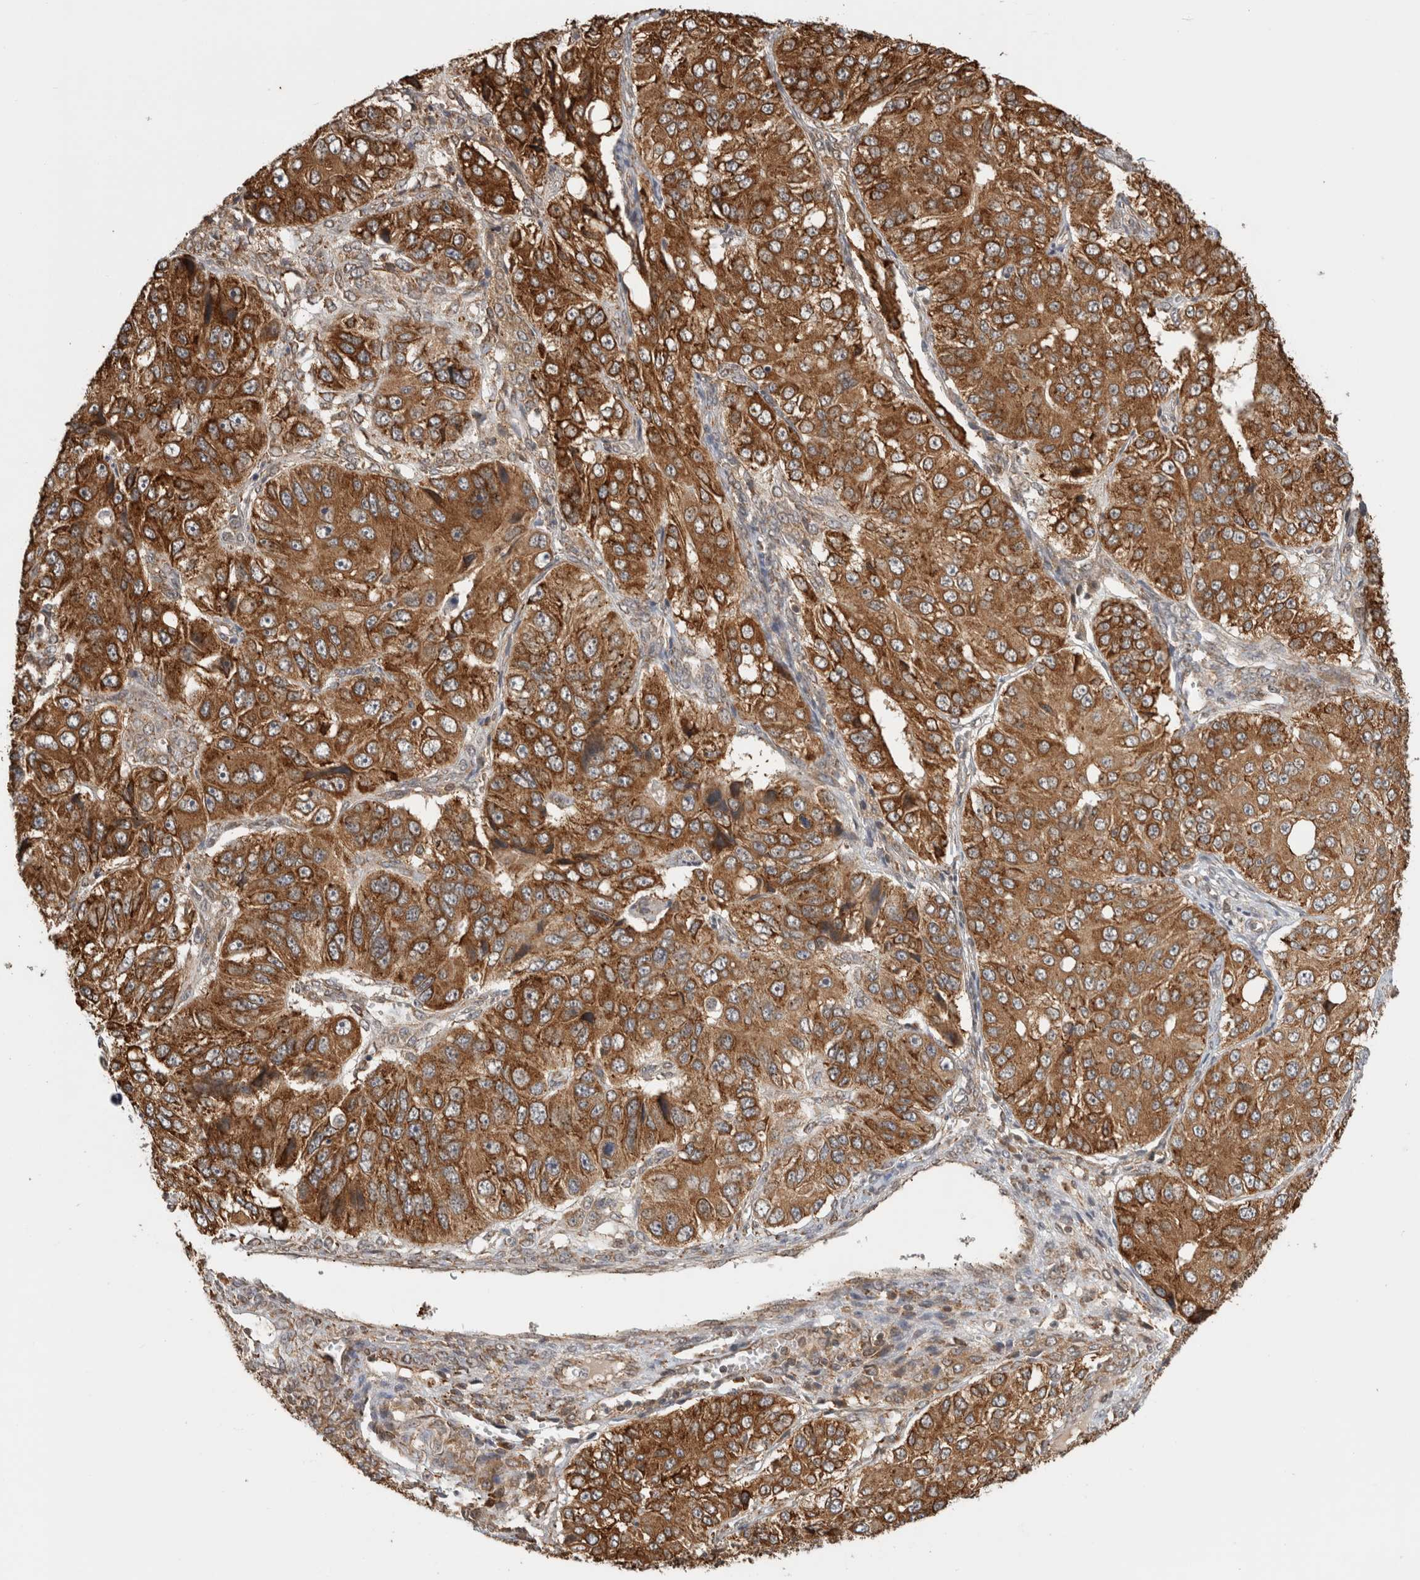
{"staining": {"intensity": "moderate", "quantity": ">75%", "location": "cytoplasmic/membranous"}, "tissue": "ovarian cancer", "cell_type": "Tumor cells", "image_type": "cancer", "snomed": [{"axis": "morphology", "description": "Carcinoma, endometroid"}, {"axis": "topography", "description": "Ovary"}], "caption": "Endometroid carcinoma (ovarian) stained with immunohistochemistry exhibits moderate cytoplasmic/membranous staining in about >75% of tumor cells. (Brightfield microscopy of DAB IHC at high magnification).", "gene": "MS4A7", "patient": {"sex": "female", "age": 51}}